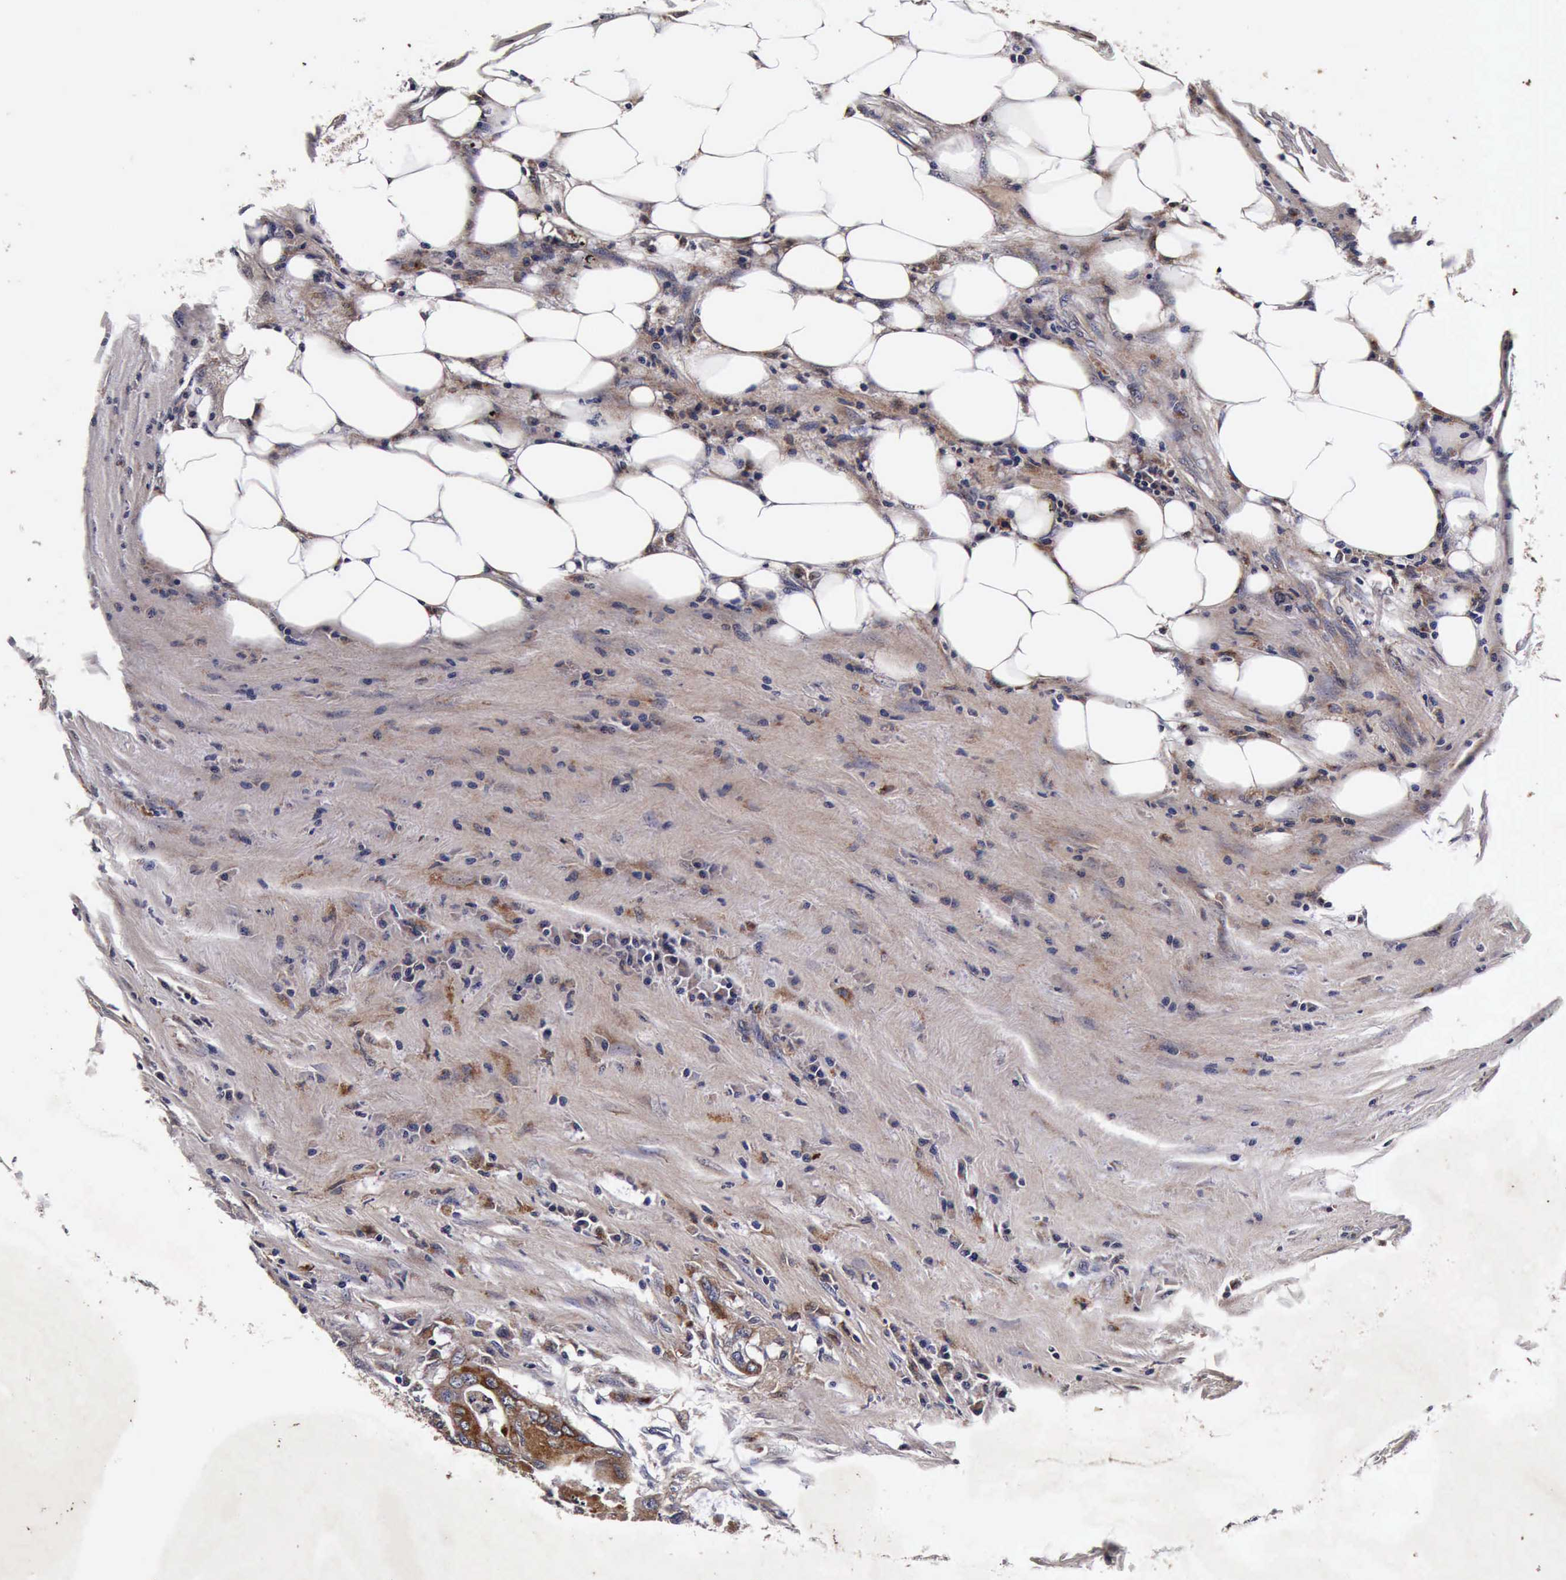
{"staining": {"intensity": "strong", "quantity": ">75%", "location": "cytoplasmic/membranous"}, "tissue": "colorectal cancer", "cell_type": "Tumor cells", "image_type": "cancer", "snomed": [{"axis": "morphology", "description": "Adenocarcinoma, NOS"}, {"axis": "topography", "description": "Colon"}], "caption": "A micrograph of human colorectal cancer stained for a protein displays strong cytoplasmic/membranous brown staining in tumor cells. (Stains: DAB in brown, nuclei in blue, Microscopy: brightfield microscopy at high magnification).", "gene": "CST3", "patient": {"sex": "male", "age": 71}}